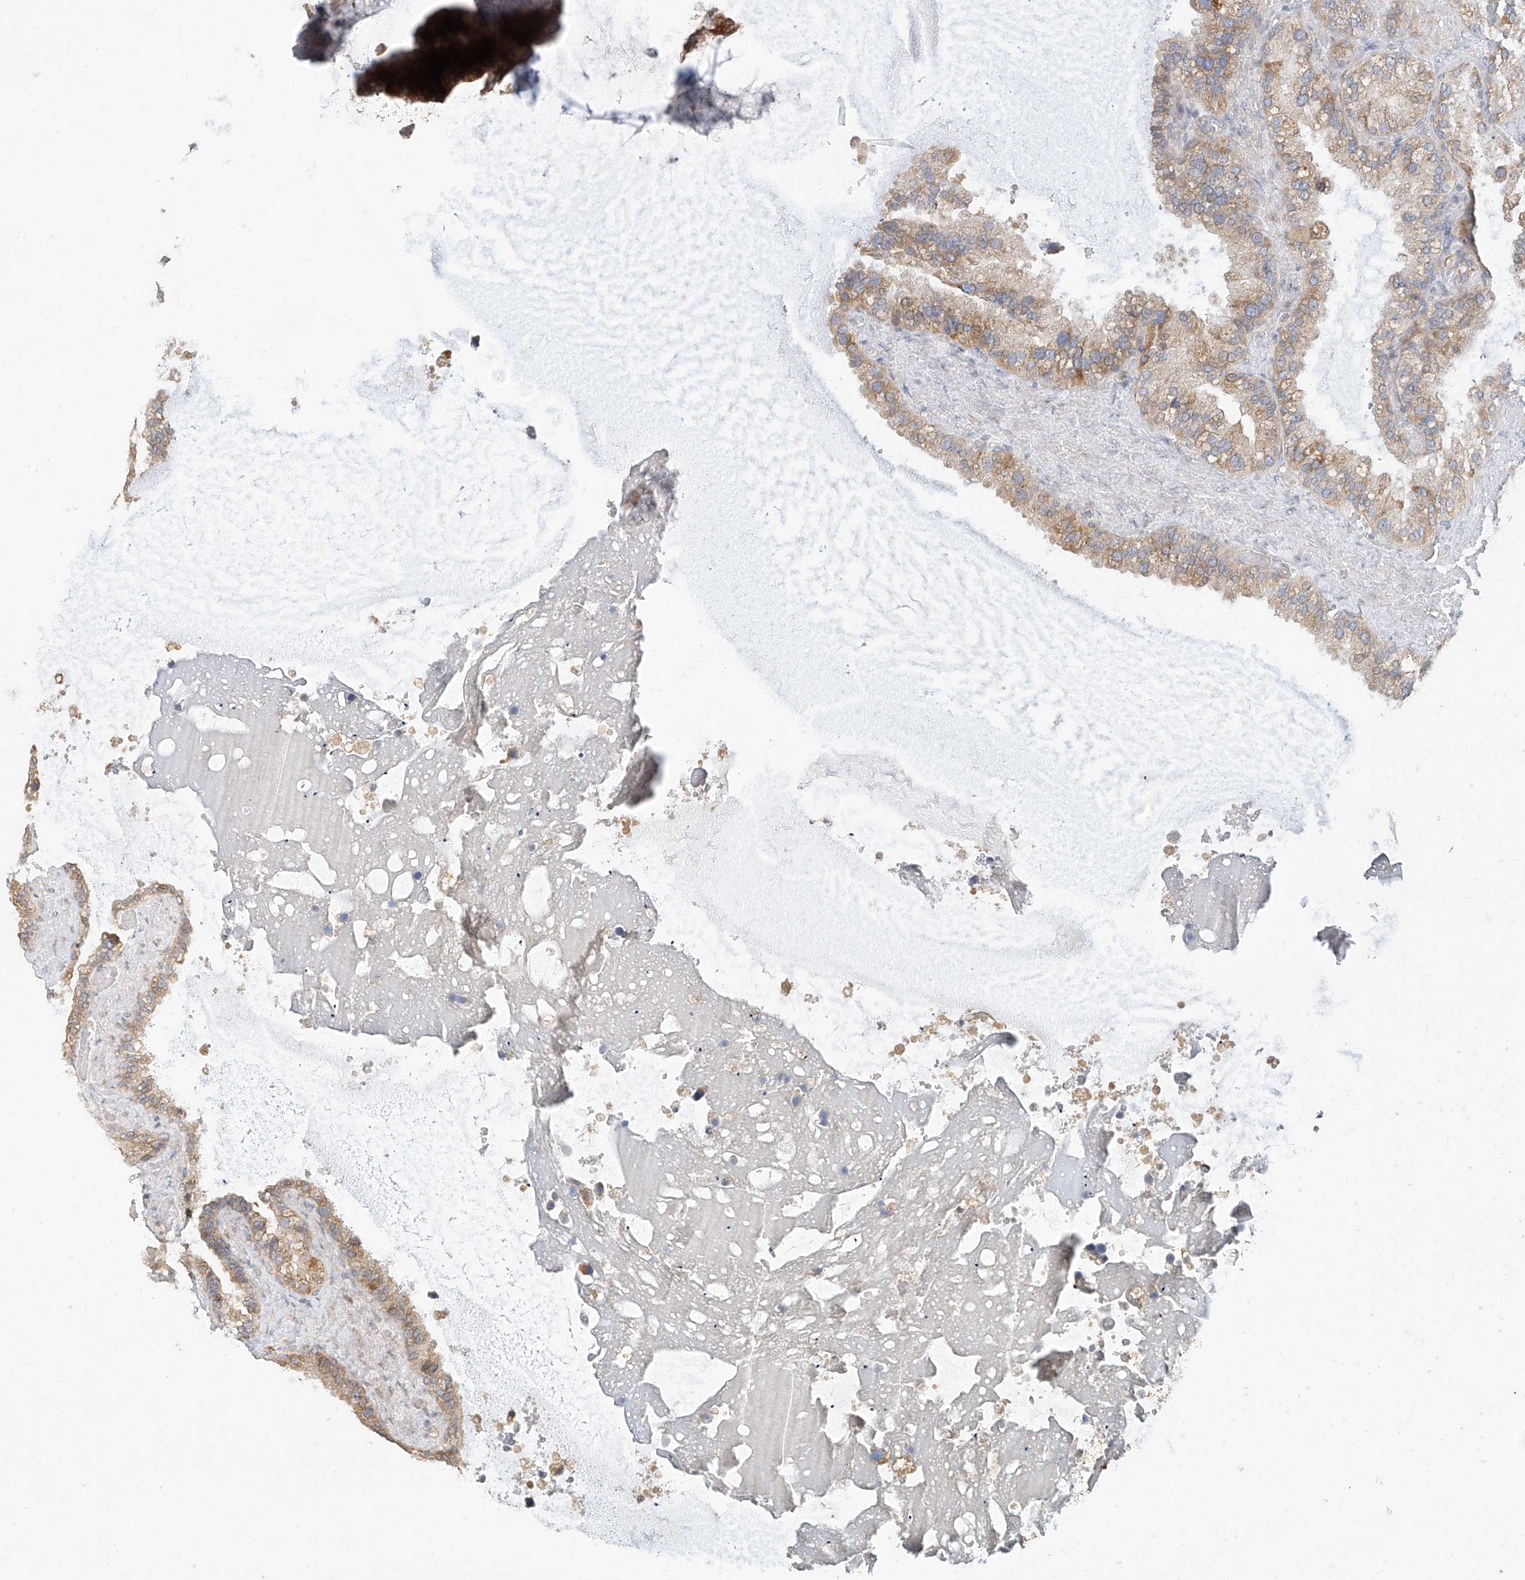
{"staining": {"intensity": "weak", "quantity": "25%-75%", "location": "cytoplasmic/membranous"}, "tissue": "seminal vesicle", "cell_type": "Glandular cells", "image_type": "normal", "snomed": [{"axis": "morphology", "description": "Normal tissue, NOS"}, {"axis": "topography", "description": "Prostate"}, {"axis": "topography", "description": "Seminal veicle"}], "caption": "Weak cytoplasmic/membranous expression is identified in about 25%-75% of glandular cells in normal seminal vesicle. (DAB (3,3'-diaminobenzidine) IHC with brightfield microscopy, high magnification).", "gene": "TMEM61", "patient": {"sex": "male", "age": 68}}